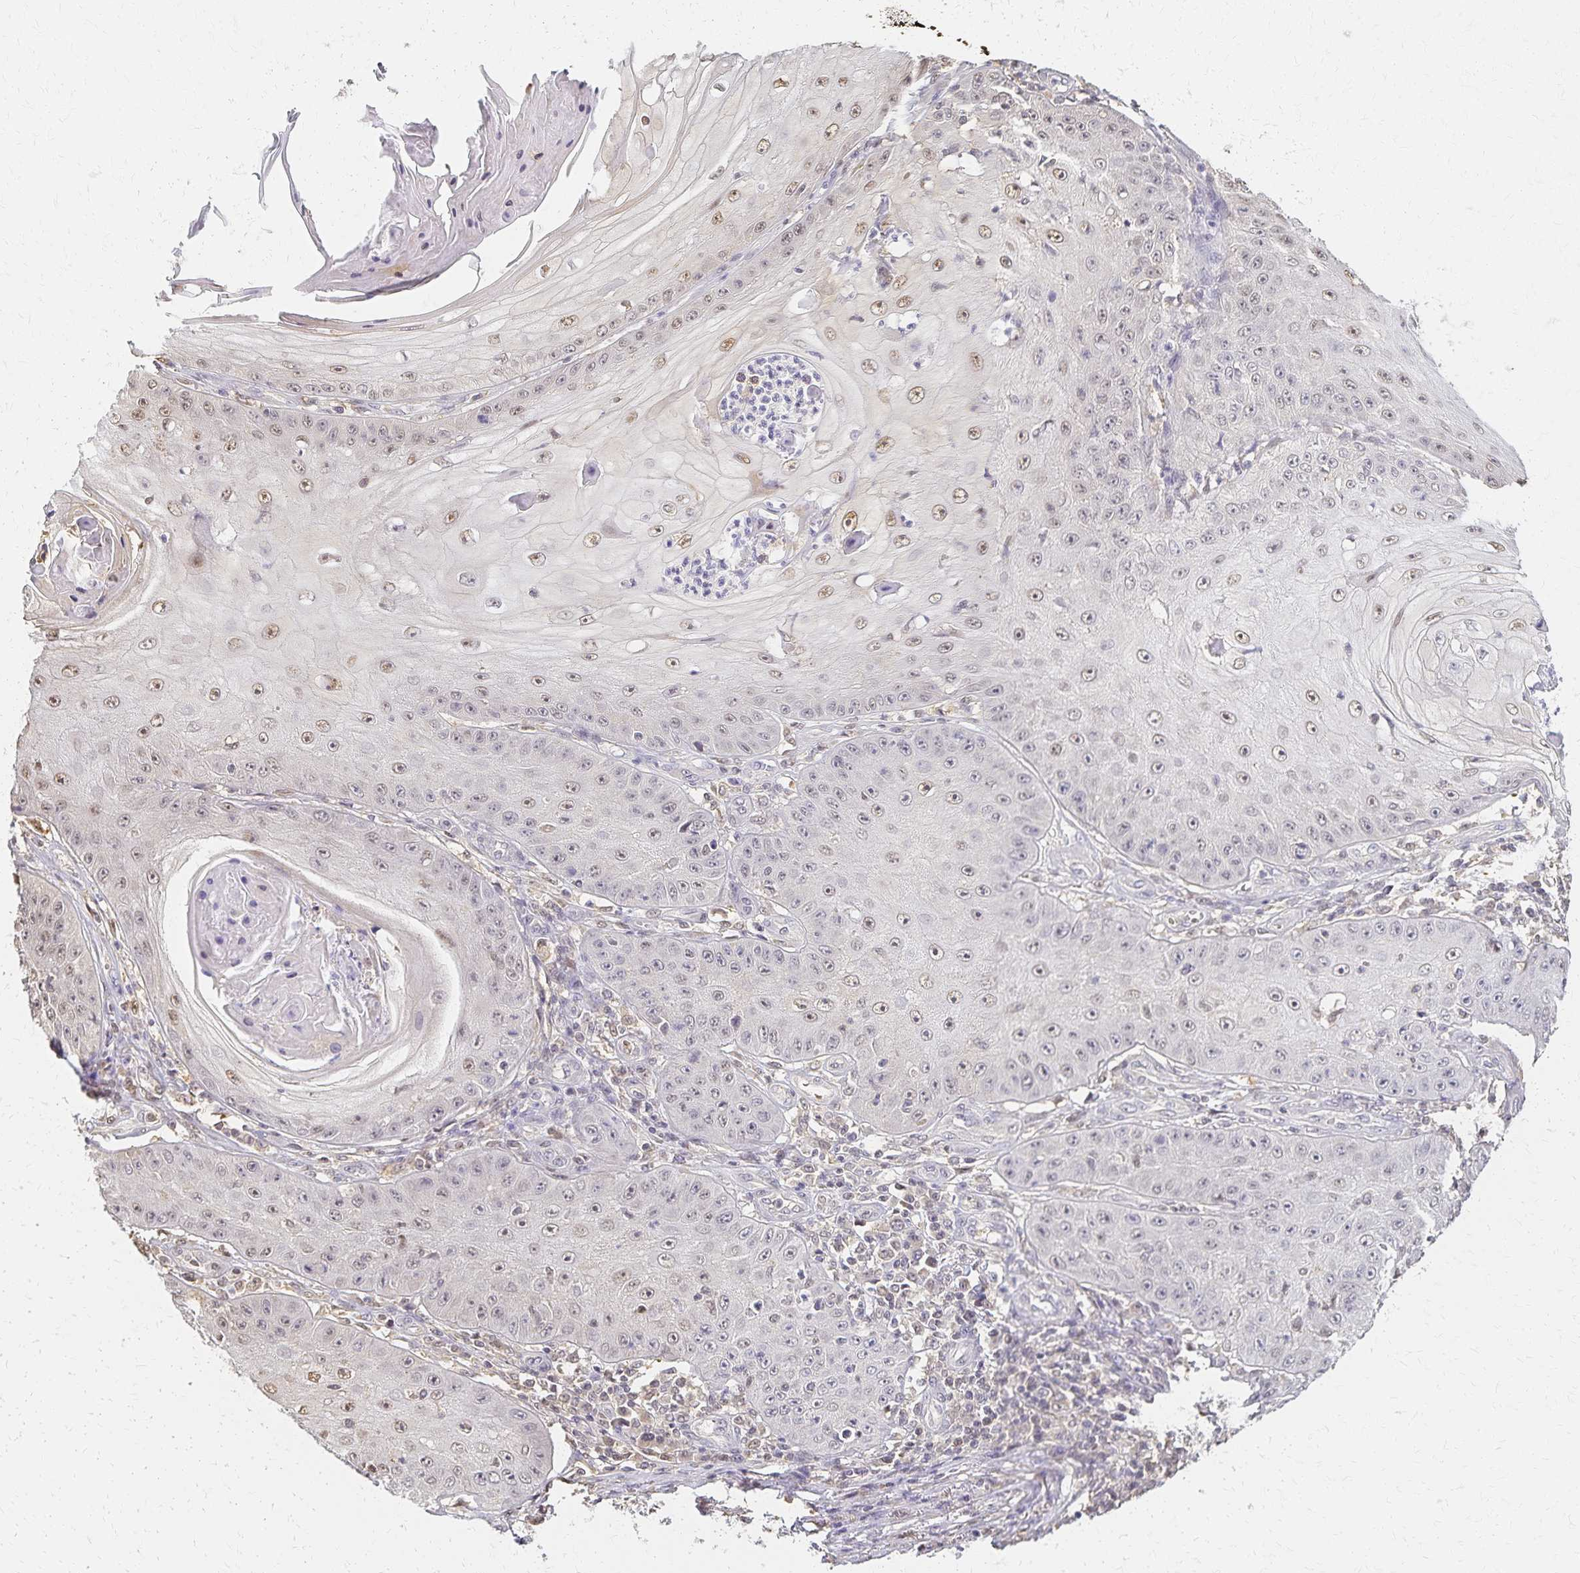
{"staining": {"intensity": "weak", "quantity": "25%-75%", "location": "nuclear"}, "tissue": "skin cancer", "cell_type": "Tumor cells", "image_type": "cancer", "snomed": [{"axis": "morphology", "description": "Squamous cell carcinoma, NOS"}, {"axis": "topography", "description": "Skin"}], "caption": "This is a histology image of IHC staining of squamous cell carcinoma (skin), which shows weak staining in the nuclear of tumor cells.", "gene": "AZGP1", "patient": {"sex": "male", "age": 70}}